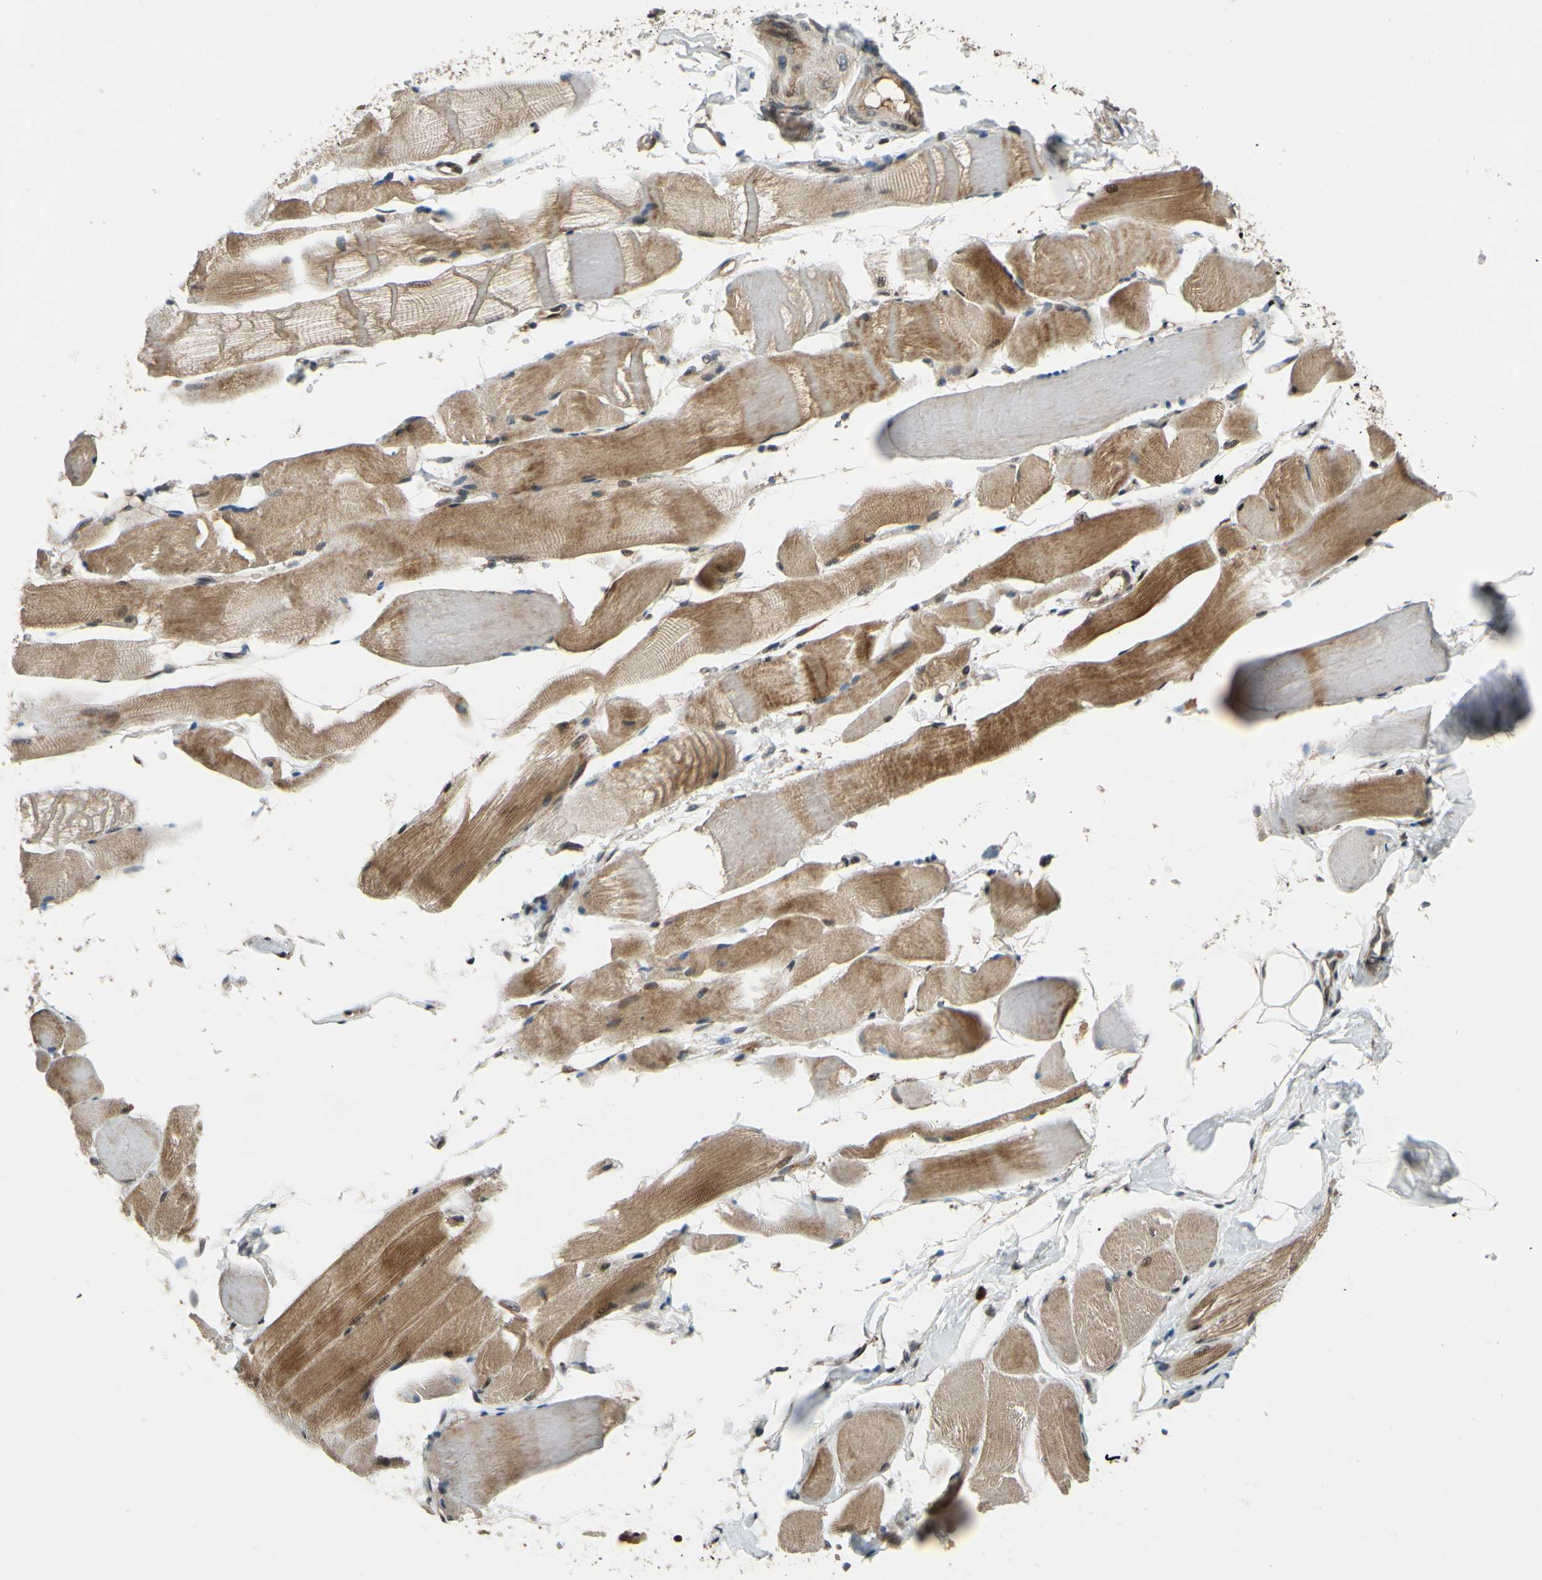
{"staining": {"intensity": "strong", "quantity": ">75%", "location": "cytoplasmic/membranous"}, "tissue": "skeletal muscle", "cell_type": "Myocytes", "image_type": "normal", "snomed": [{"axis": "morphology", "description": "Normal tissue, NOS"}, {"axis": "topography", "description": "Skeletal muscle"}, {"axis": "topography", "description": "Peripheral nerve tissue"}], "caption": "Immunohistochemistry image of unremarkable human skeletal muscle stained for a protein (brown), which displays high levels of strong cytoplasmic/membranous expression in approximately >75% of myocytes.", "gene": "ABCC8", "patient": {"sex": "female", "age": 84}}